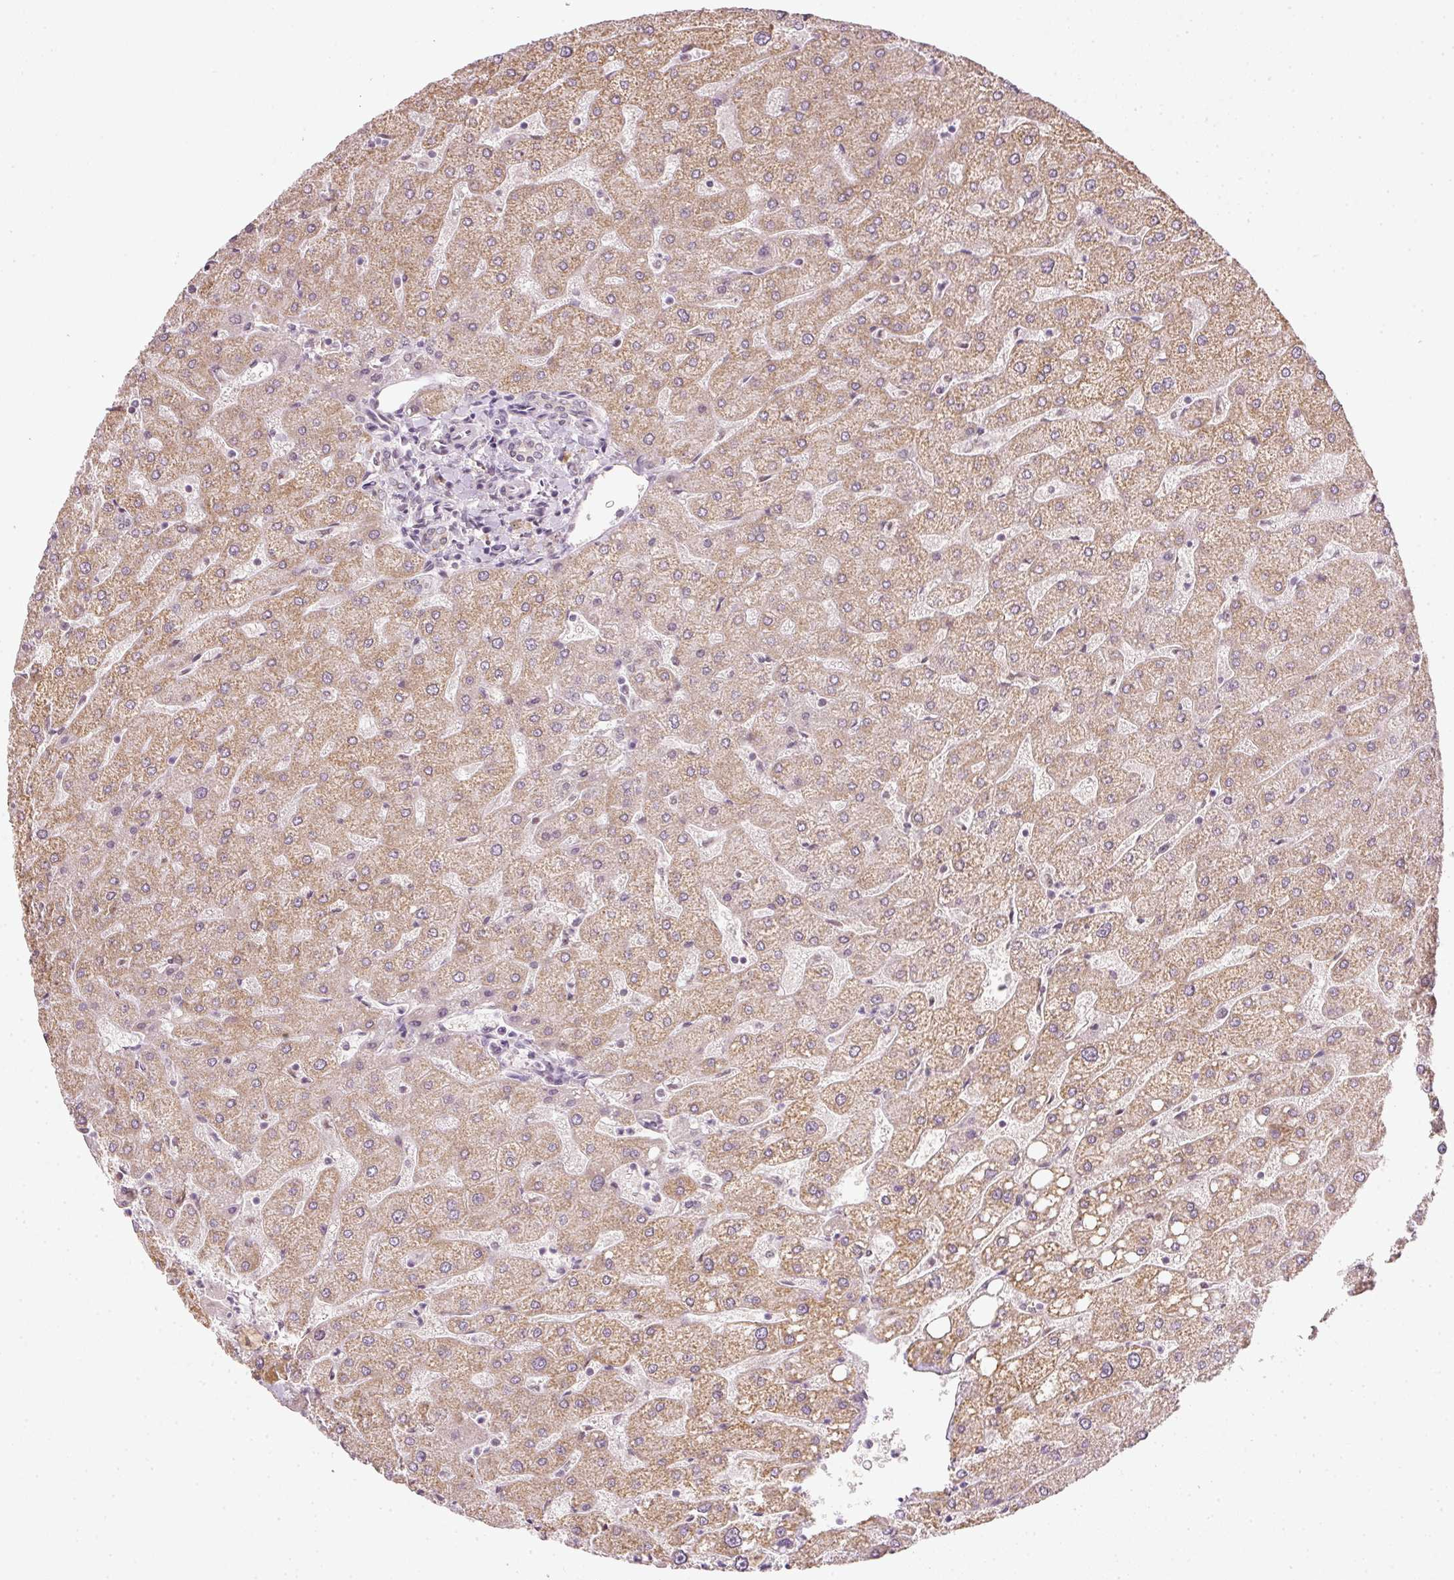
{"staining": {"intensity": "negative", "quantity": "none", "location": "none"}, "tissue": "liver", "cell_type": "Cholangiocytes", "image_type": "normal", "snomed": [{"axis": "morphology", "description": "Normal tissue, NOS"}, {"axis": "topography", "description": "Liver"}], "caption": "The histopathology image displays no significant staining in cholangiocytes of liver.", "gene": "FSTL3", "patient": {"sex": "male", "age": 67}}